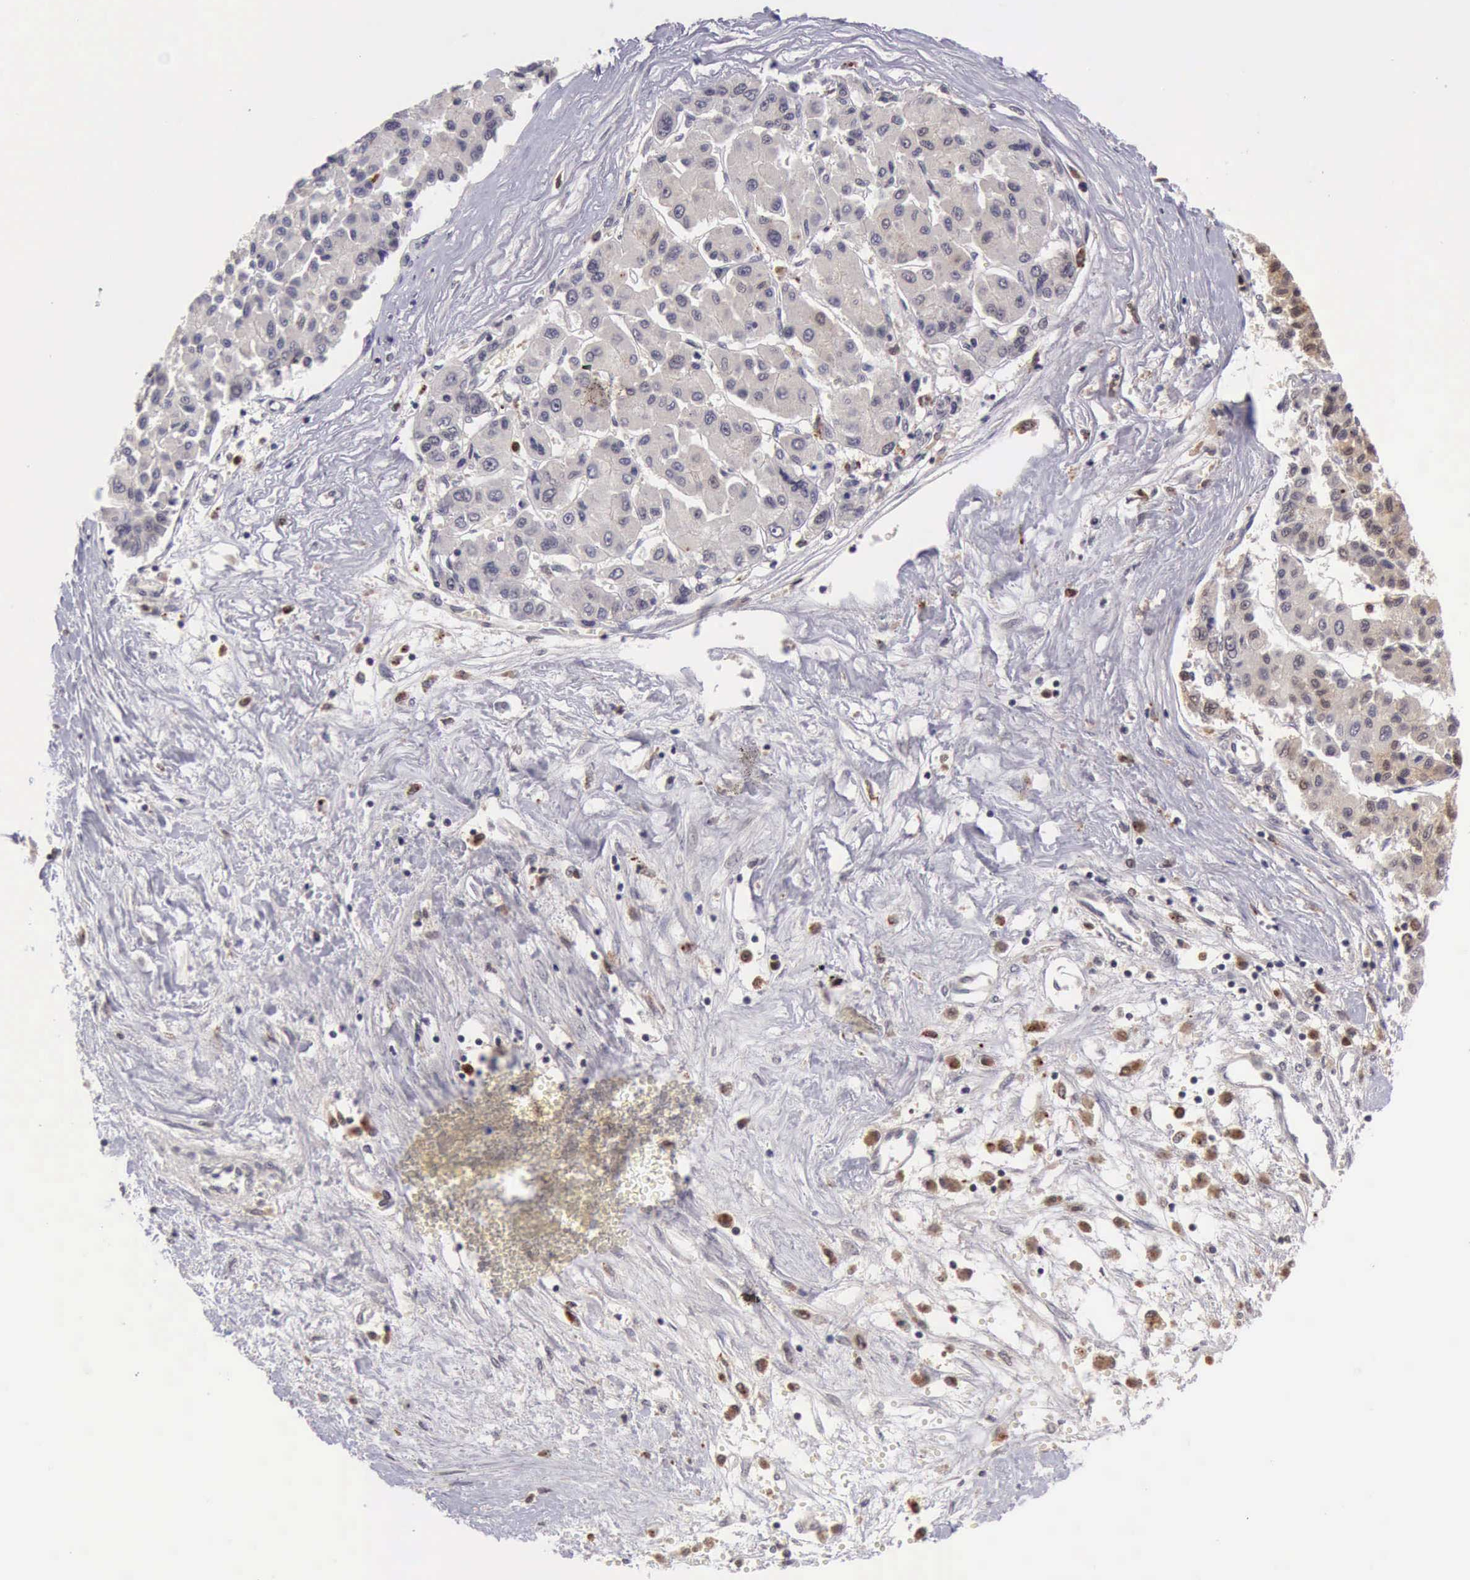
{"staining": {"intensity": "negative", "quantity": "none", "location": "none"}, "tissue": "liver cancer", "cell_type": "Tumor cells", "image_type": "cancer", "snomed": [{"axis": "morphology", "description": "Carcinoma, Hepatocellular, NOS"}, {"axis": "topography", "description": "Liver"}], "caption": "Immunohistochemistry image of human liver cancer stained for a protein (brown), which shows no expression in tumor cells.", "gene": "CSTA", "patient": {"sex": "male", "age": 64}}